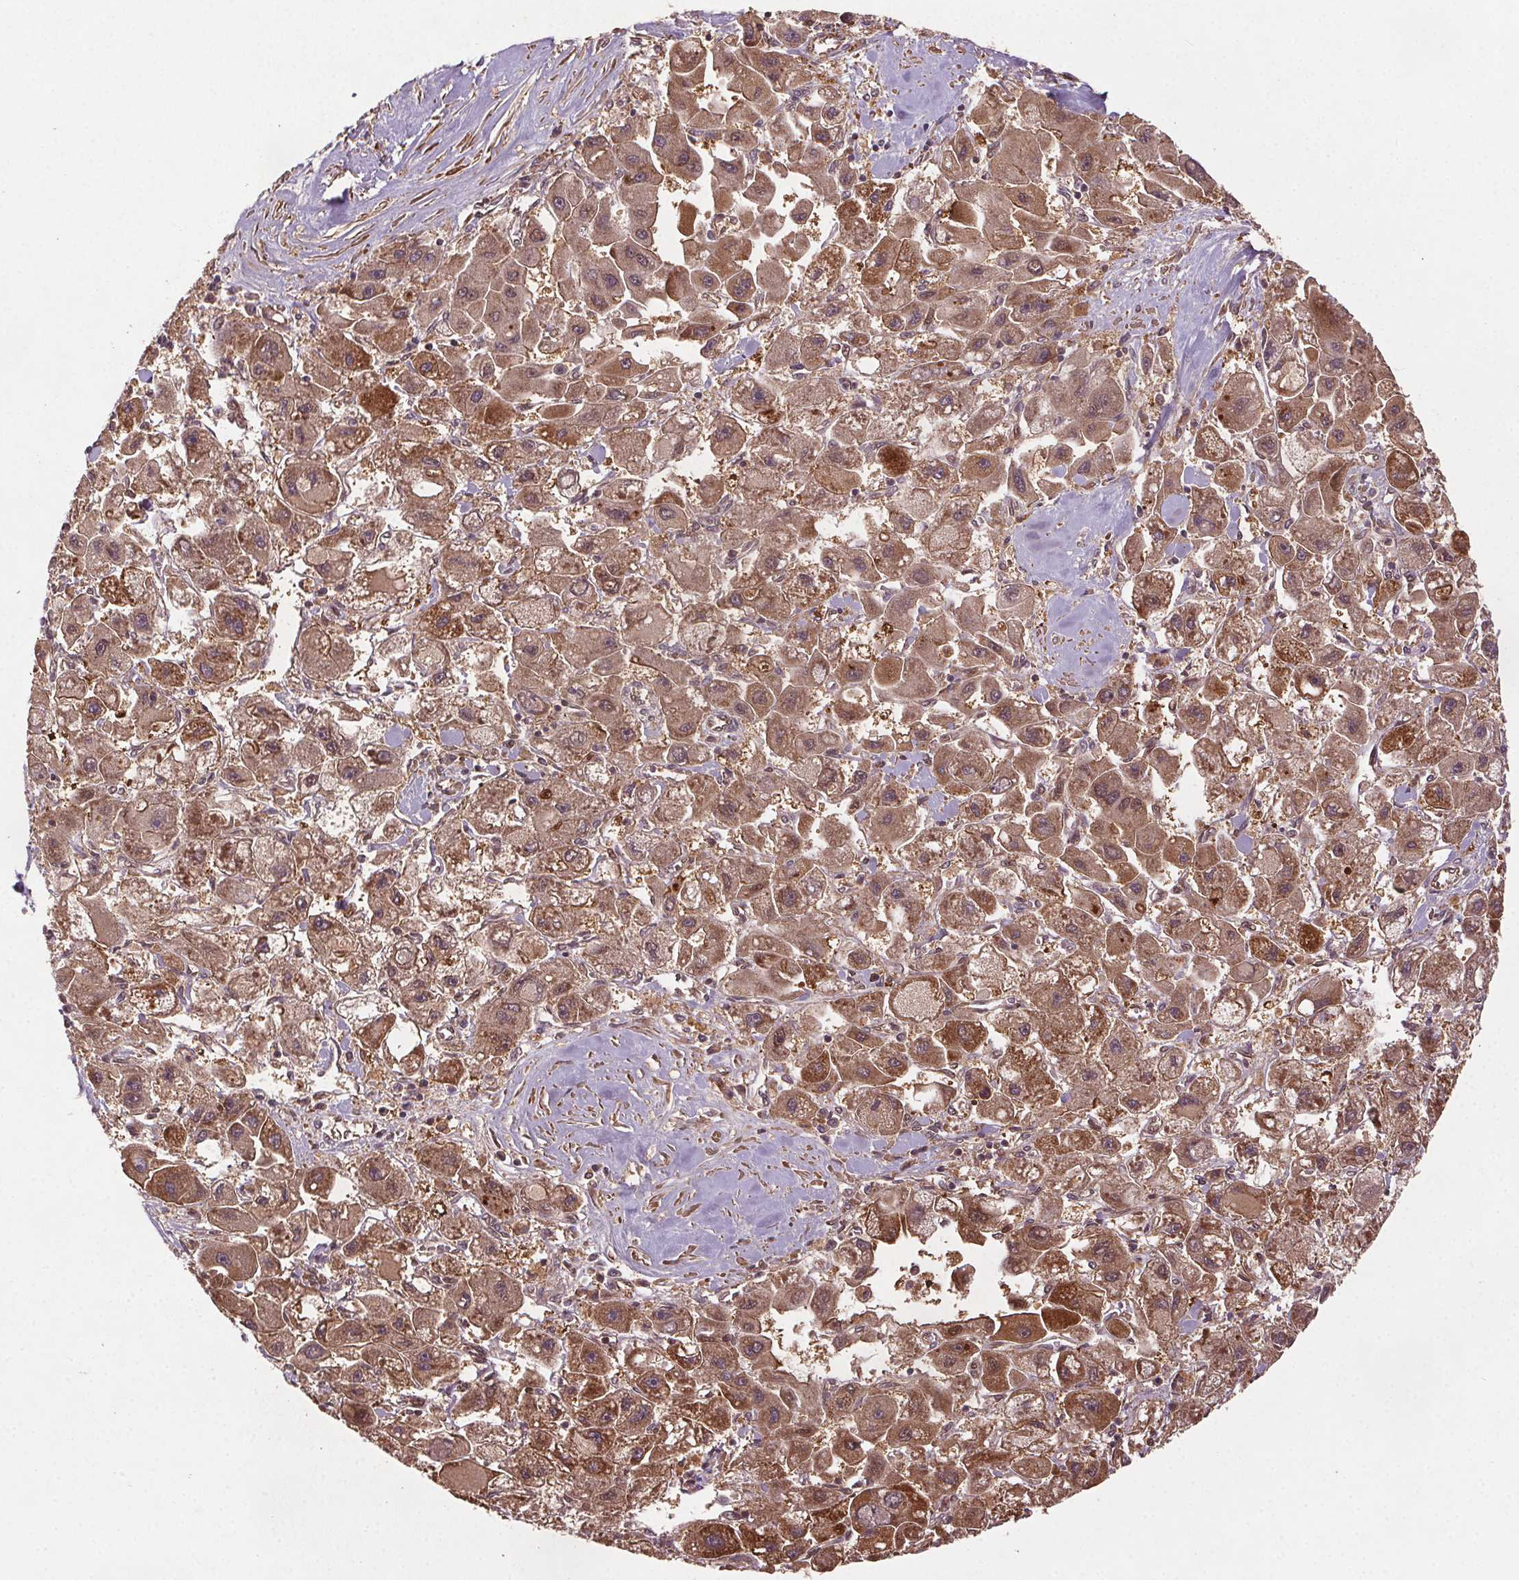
{"staining": {"intensity": "moderate", "quantity": ">75%", "location": "cytoplasmic/membranous"}, "tissue": "liver cancer", "cell_type": "Tumor cells", "image_type": "cancer", "snomed": [{"axis": "morphology", "description": "Carcinoma, Hepatocellular, NOS"}, {"axis": "topography", "description": "Liver"}], "caption": "Brown immunohistochemical staining in liver cancer (hepatocellular carcinoma) shows moderate cytoplasmic/membranous expression in about >75% of tumor cells.", "gene": "SEC14L2", "patient": {"sex": "male", "age": 24}}